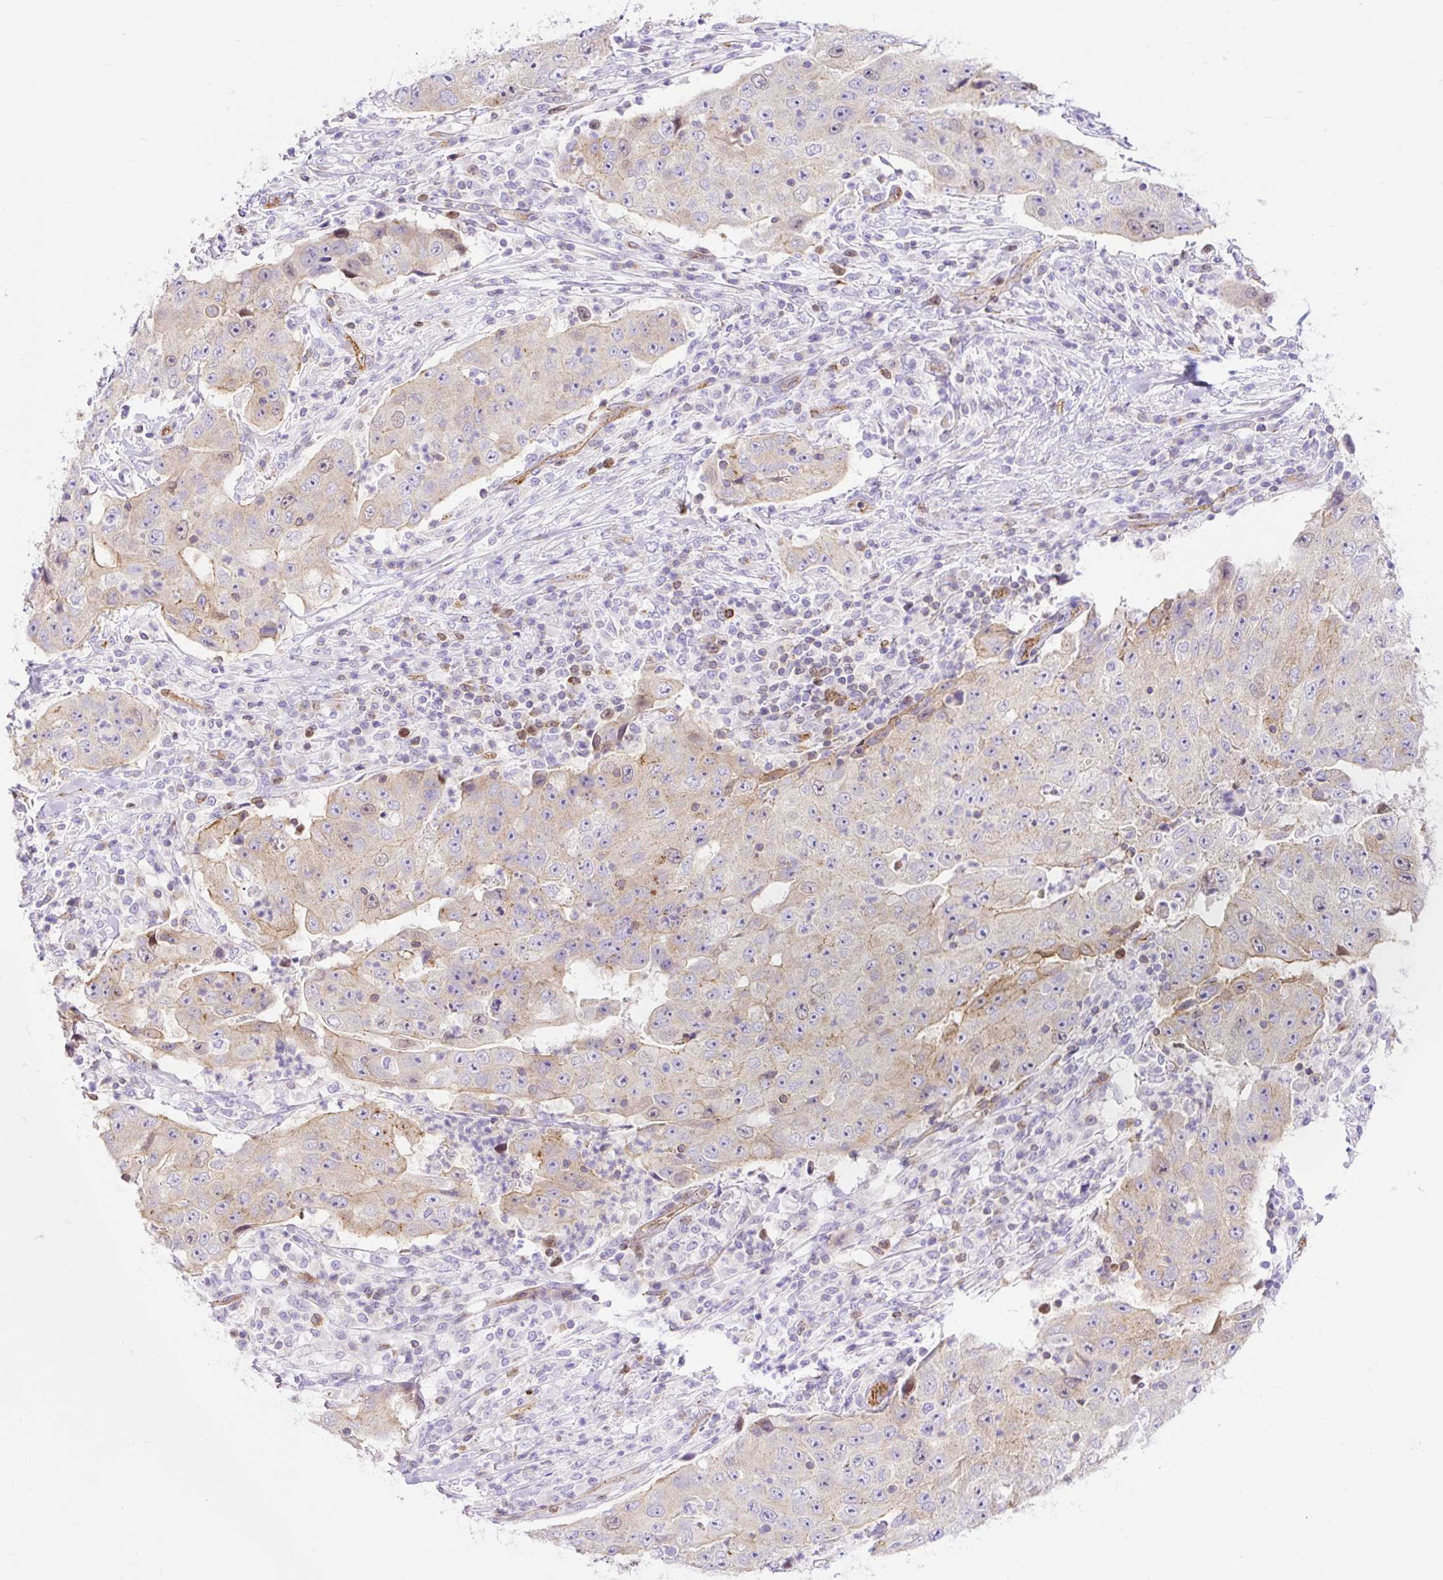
{"staining": {"intensity": "weak", "quantity": "<25%", "location": "cytoplasmic/membranous"}, "tissue": "lung cancer", "cell_type": "Tumor cells", "image_type": "cancer", "snomed": [{"axis": "morphology", "description": "Squamous cell carcinoma, NOS"}, {"axis": "topography", "description": "Lung"}], "caption": "Immunohistochemistry (IHC) micrograph of lung cancer stained for a protein (brown), which shows no expression in tumor cells. (Stains: DAB (3,3'-diaminobenzidine) immunohistochemistry (IHC) with hematoxylin counter stain, Microscopy: brightfield microscopy at high magnification).", "gene": "HIP1R", "patient": {"sex": "male", "age": 64}}